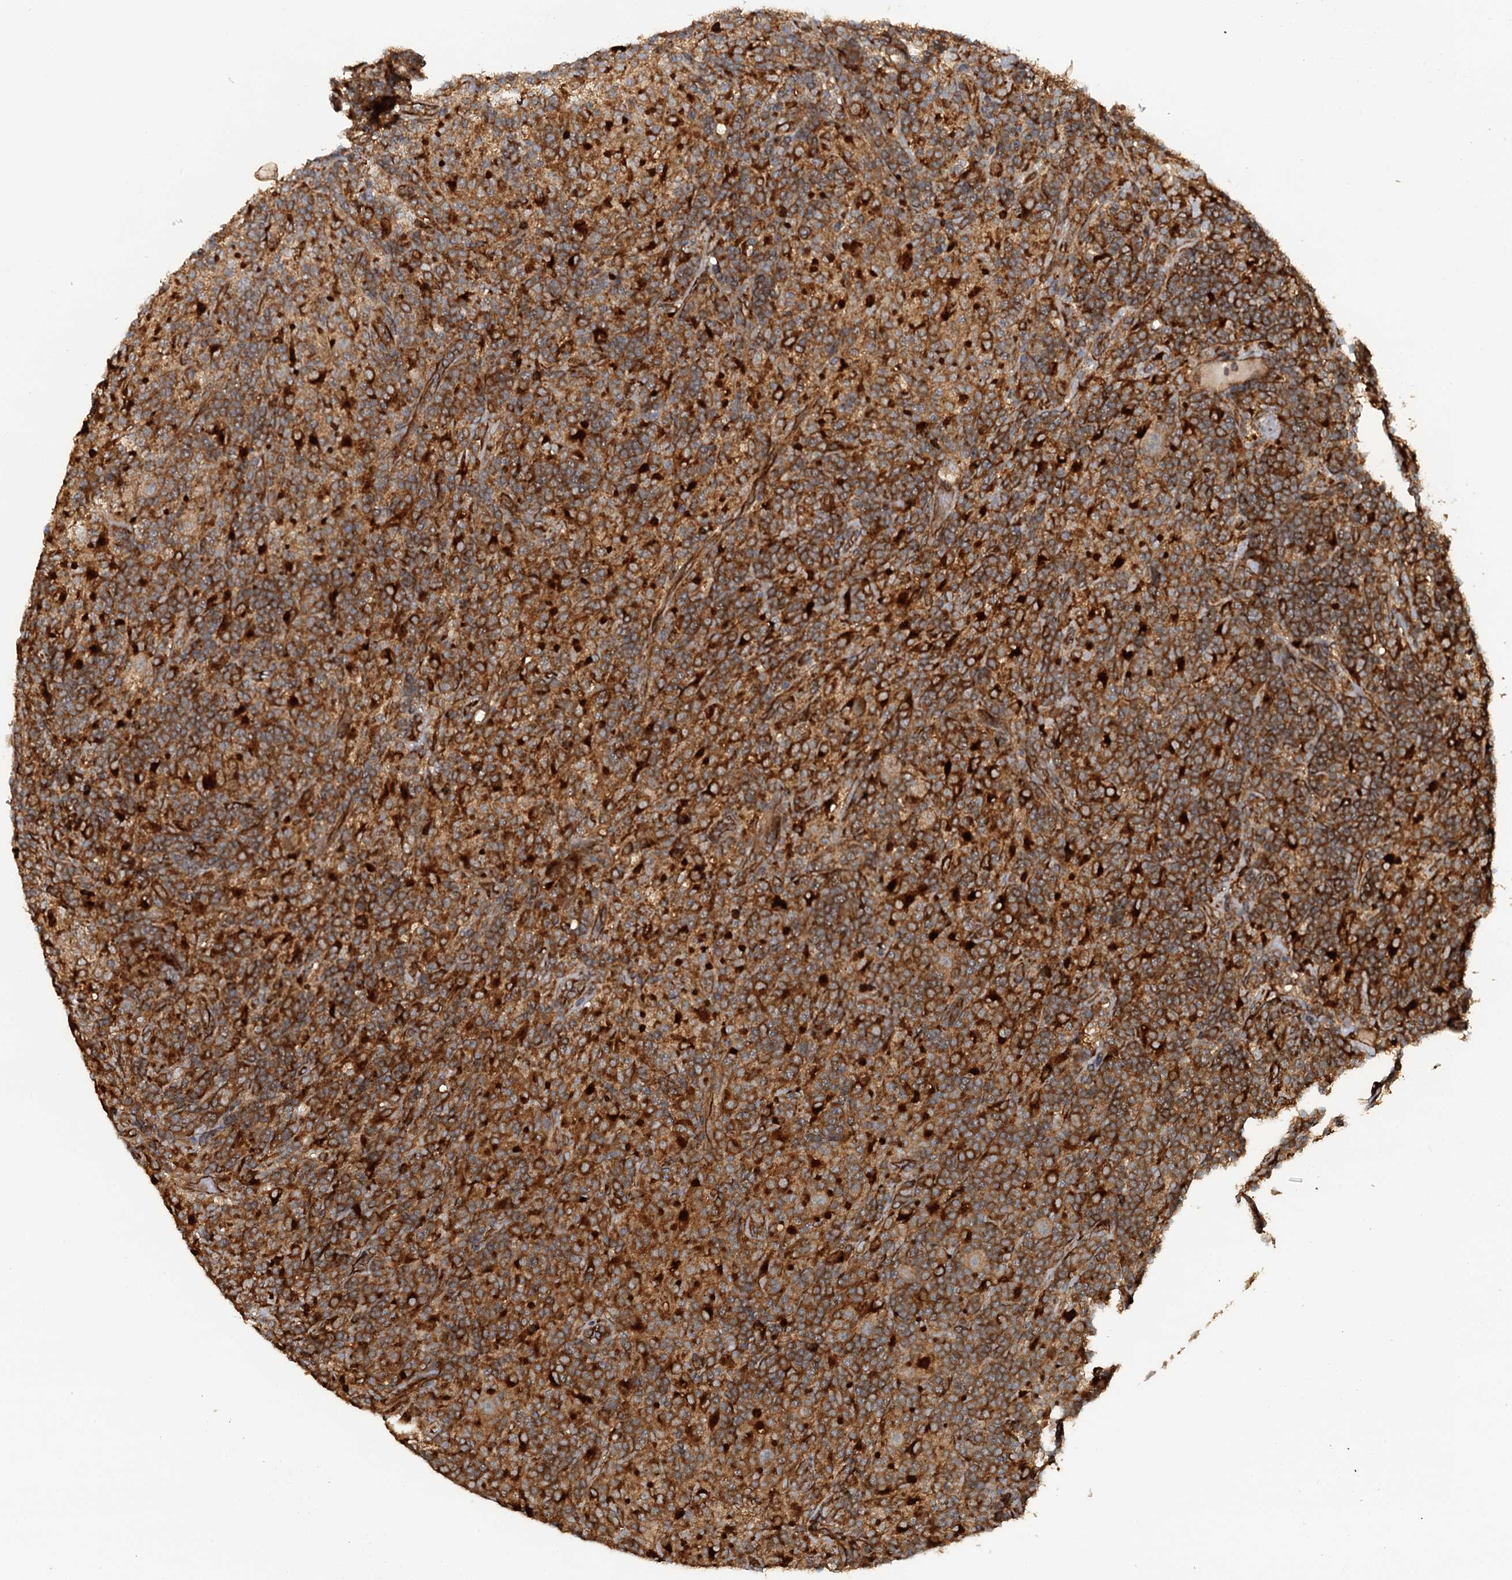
{"staining": {"intensity": "moderate", "quantity": "25%-75%", "location": "cytoplasmic/membranous"}, "tissue": "lymphoma", "cell_type": "Tumor cells", "image_type": "cancer", "snomed": [{"axis": "morphology", "description": "Hodgkin's disease, NOS"}, {"axis": "topography", "description": "Lymph node"}], "caption": "Protein staining of lymphoma tissue shows moderate cytoplasmic/membranous expression in approximately 25%-75% of tumor cells.", "gene": "NIPAL3", "patient": {"sex": "male", "age": 70}}